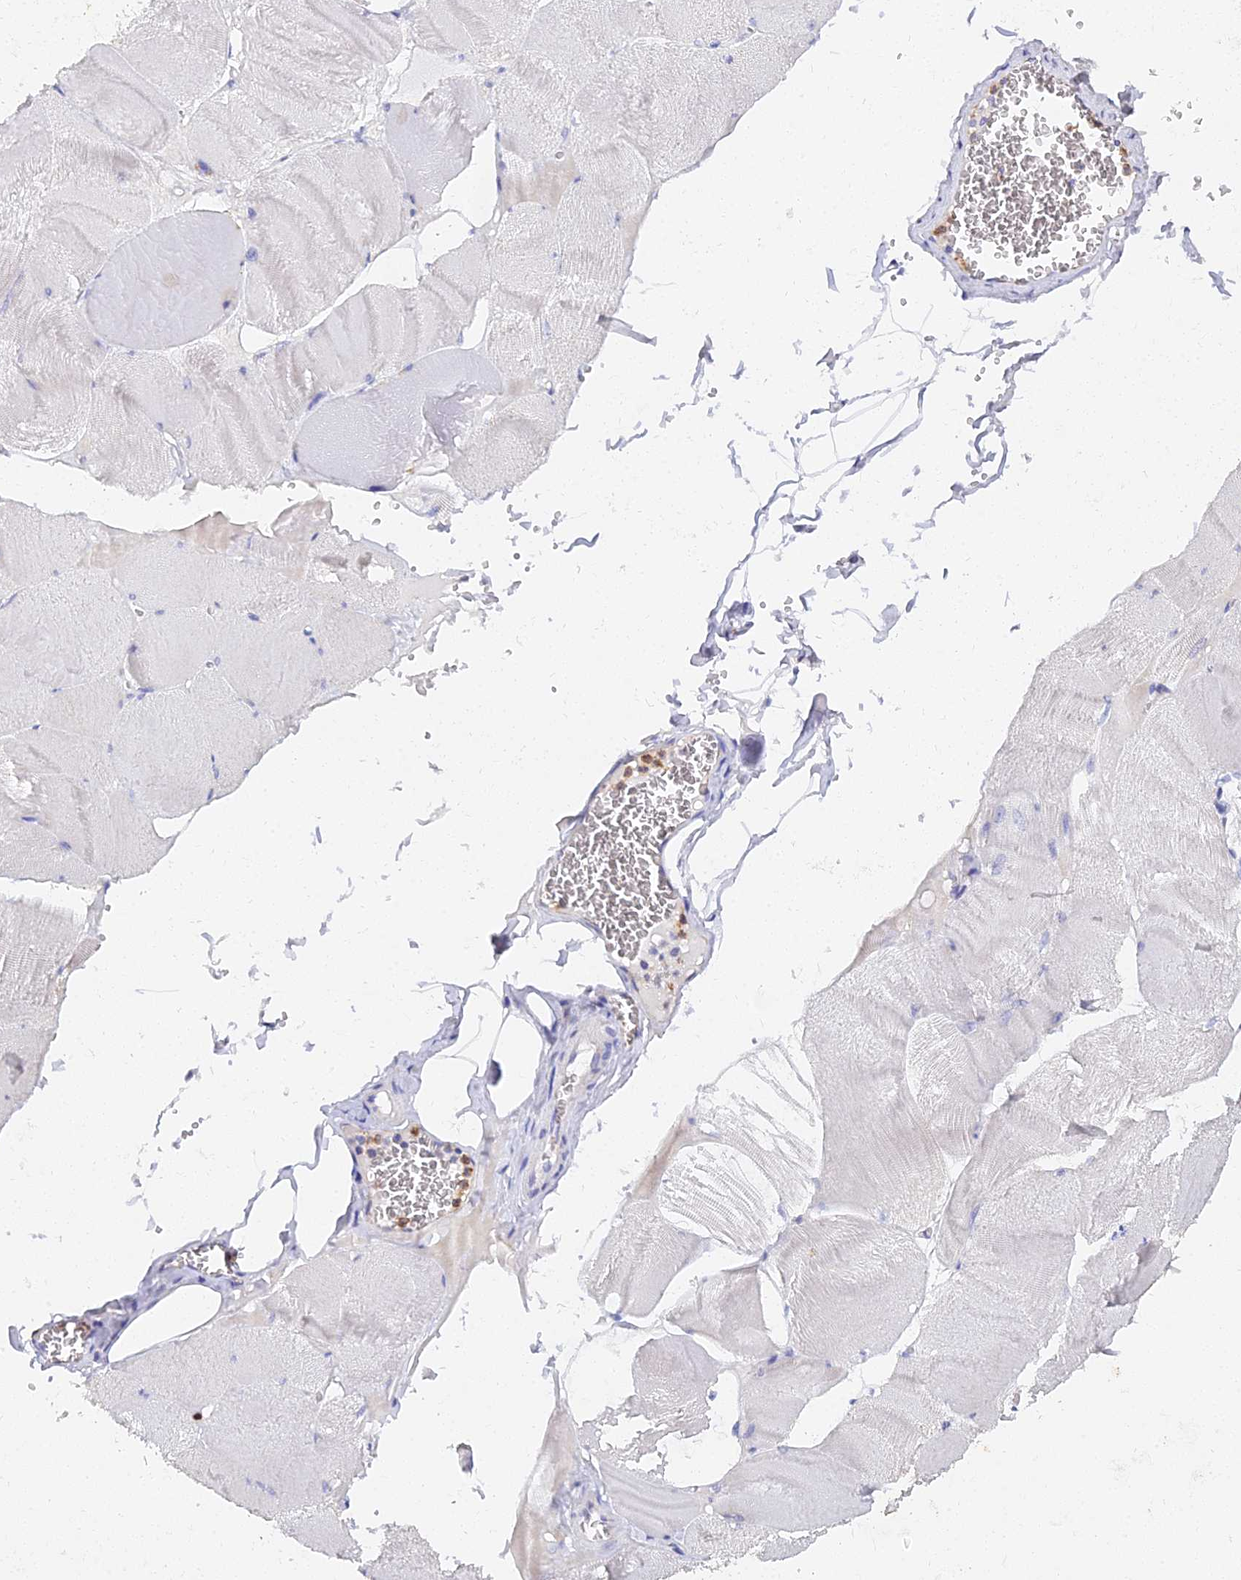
{"staining": {"intensity": "weak", "quantity": "<25%", "location": "cytoplasmic/membranous"}, "tissue": "skeletal muscle", "cell_type": "Myocytes", "image_type": "normal", "snomed": [{"axis": "morphology", "description": "Normal tissue, NOS"}, {"axis": "morphology", "description": "Basal cell carcinoma"}, {"axis": "topography", "description": "Skeletal muscle"}], "caption": "DAB (3,3'-diaminobenzidine) immunohistochemical staining of benign human skeletal muscle demonstrates no significant staining in myocytes.", "gene": "VWC2L", "patient": {"sex": "female", "age": 64}}